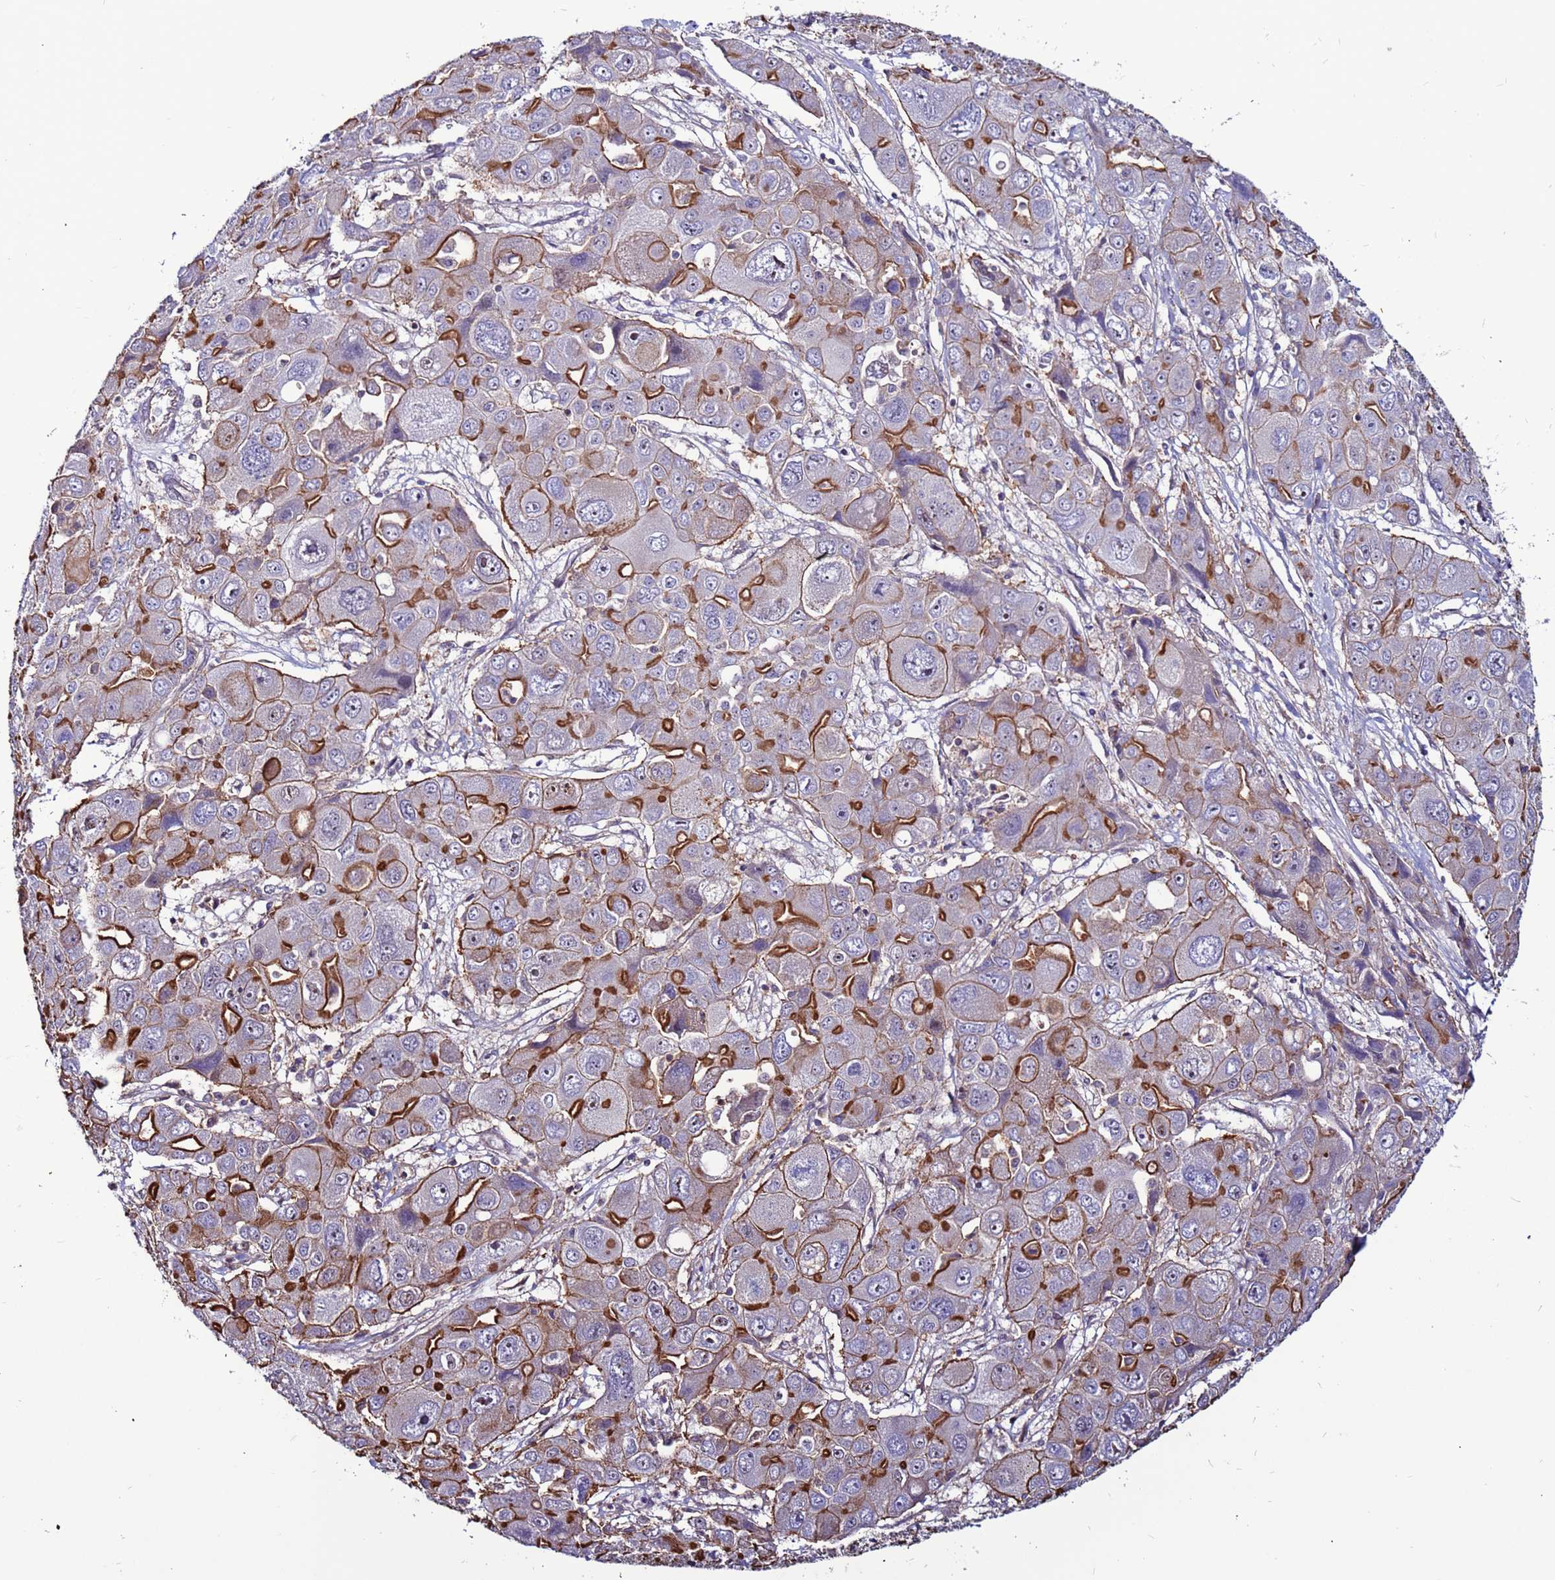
{"staining": {"intensity": "strong", "quantity": "25%-75%", "location": "cytoplasmic/membranous"}, "tissue": "liver cancer", "cell_type": "Tumor cells", "image_type": "cancer", "snomed": [{"axis": "morphology", "description": "Cholangiocarcinoma"}, {"axis": "topography", "description": "Liver"}], "caption": "Liver cholangiocarcinoma stained with a protein marker shows strong staining in tumor cells.", "gene": "NRN1L", "patient": {"sex": "male", "age": 67}}